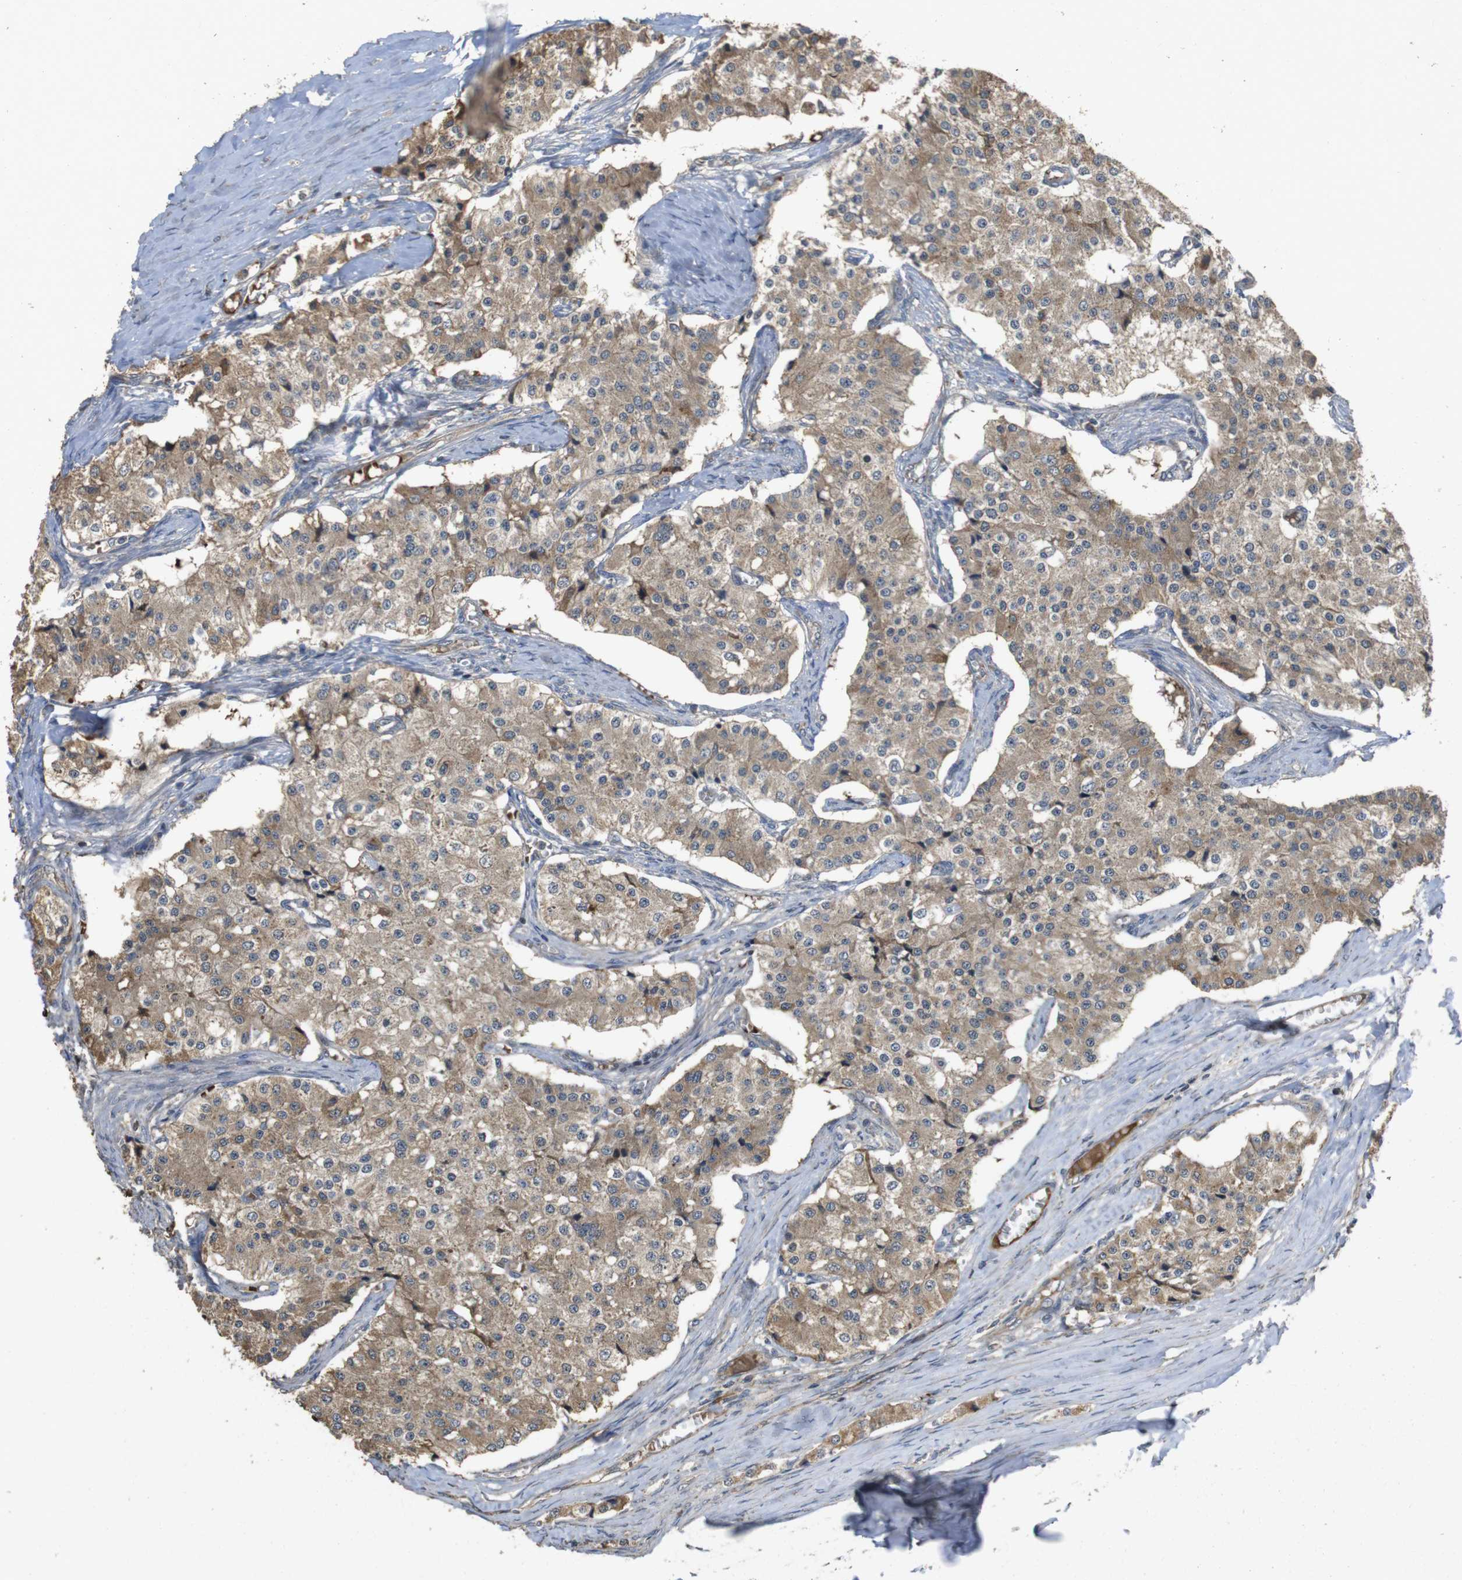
{"staining": {"intensity": "moderate", "quantity": ">75%", "location": "cytoplasmic/membranous"}, "tissue": "carcinoid", "cell_type": "Tumor cells", "image_type": "cancer", "snomed": [{"axis": "morphology", "description": "Carcinoid, malignant, NOS"}, {"axis": "topography", "description": "Colon"}], "caption": "Immunohistochemistry micrograph of neoplastic tissue: malignant carcinoid stained using IHC displays medium levels of moderate protein expression localized specifically in the cytoplasmic/membranous of tumor cells, appearing as a cytoplasmic/membranous brown color.", "gene": "PCDHB10", "patient": {"sex": "female", "age": 52}}